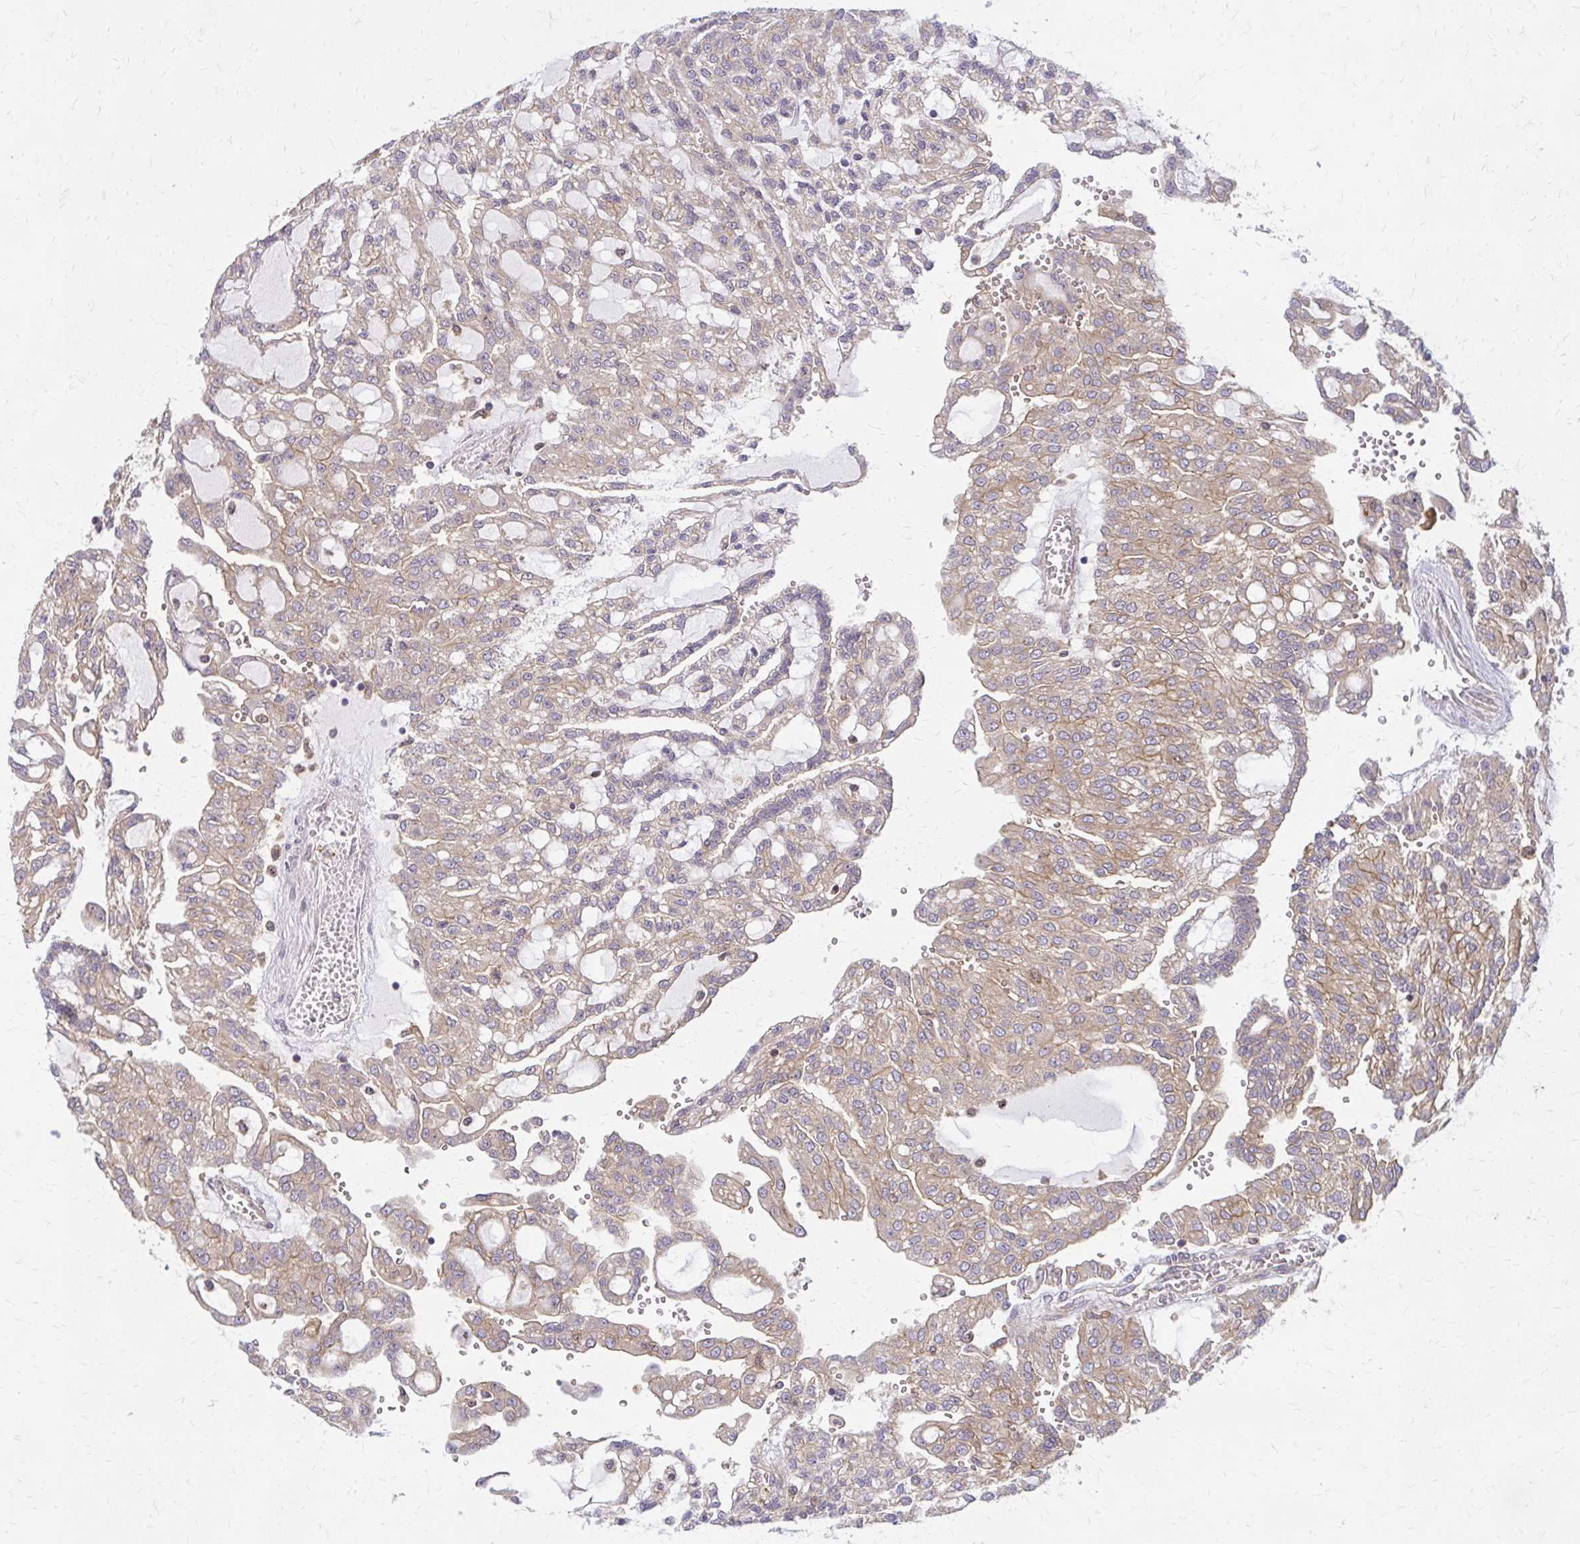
{"staining": {"intensity": "moderate", "quantity": "25%-75%", "location": "cytoplasmic/membranous"}, "tissue": "renal cancer", "cell_type": "Tumor cells", "image_type": "cancer", "snomed": [{"axis": "morphology", "description": "Adenocarcinoma, NOS"}, {"axis": "topography", "description": "Kidney"}], "caption": "Immunohistochemical staining of renal adenocarcinoma shows moderate cytoplasmic/membranous protein expression in about 25%-75% of tumor cells.", "gene": "OXNAD1", "patient": {"sex": "male", "age": 63}}